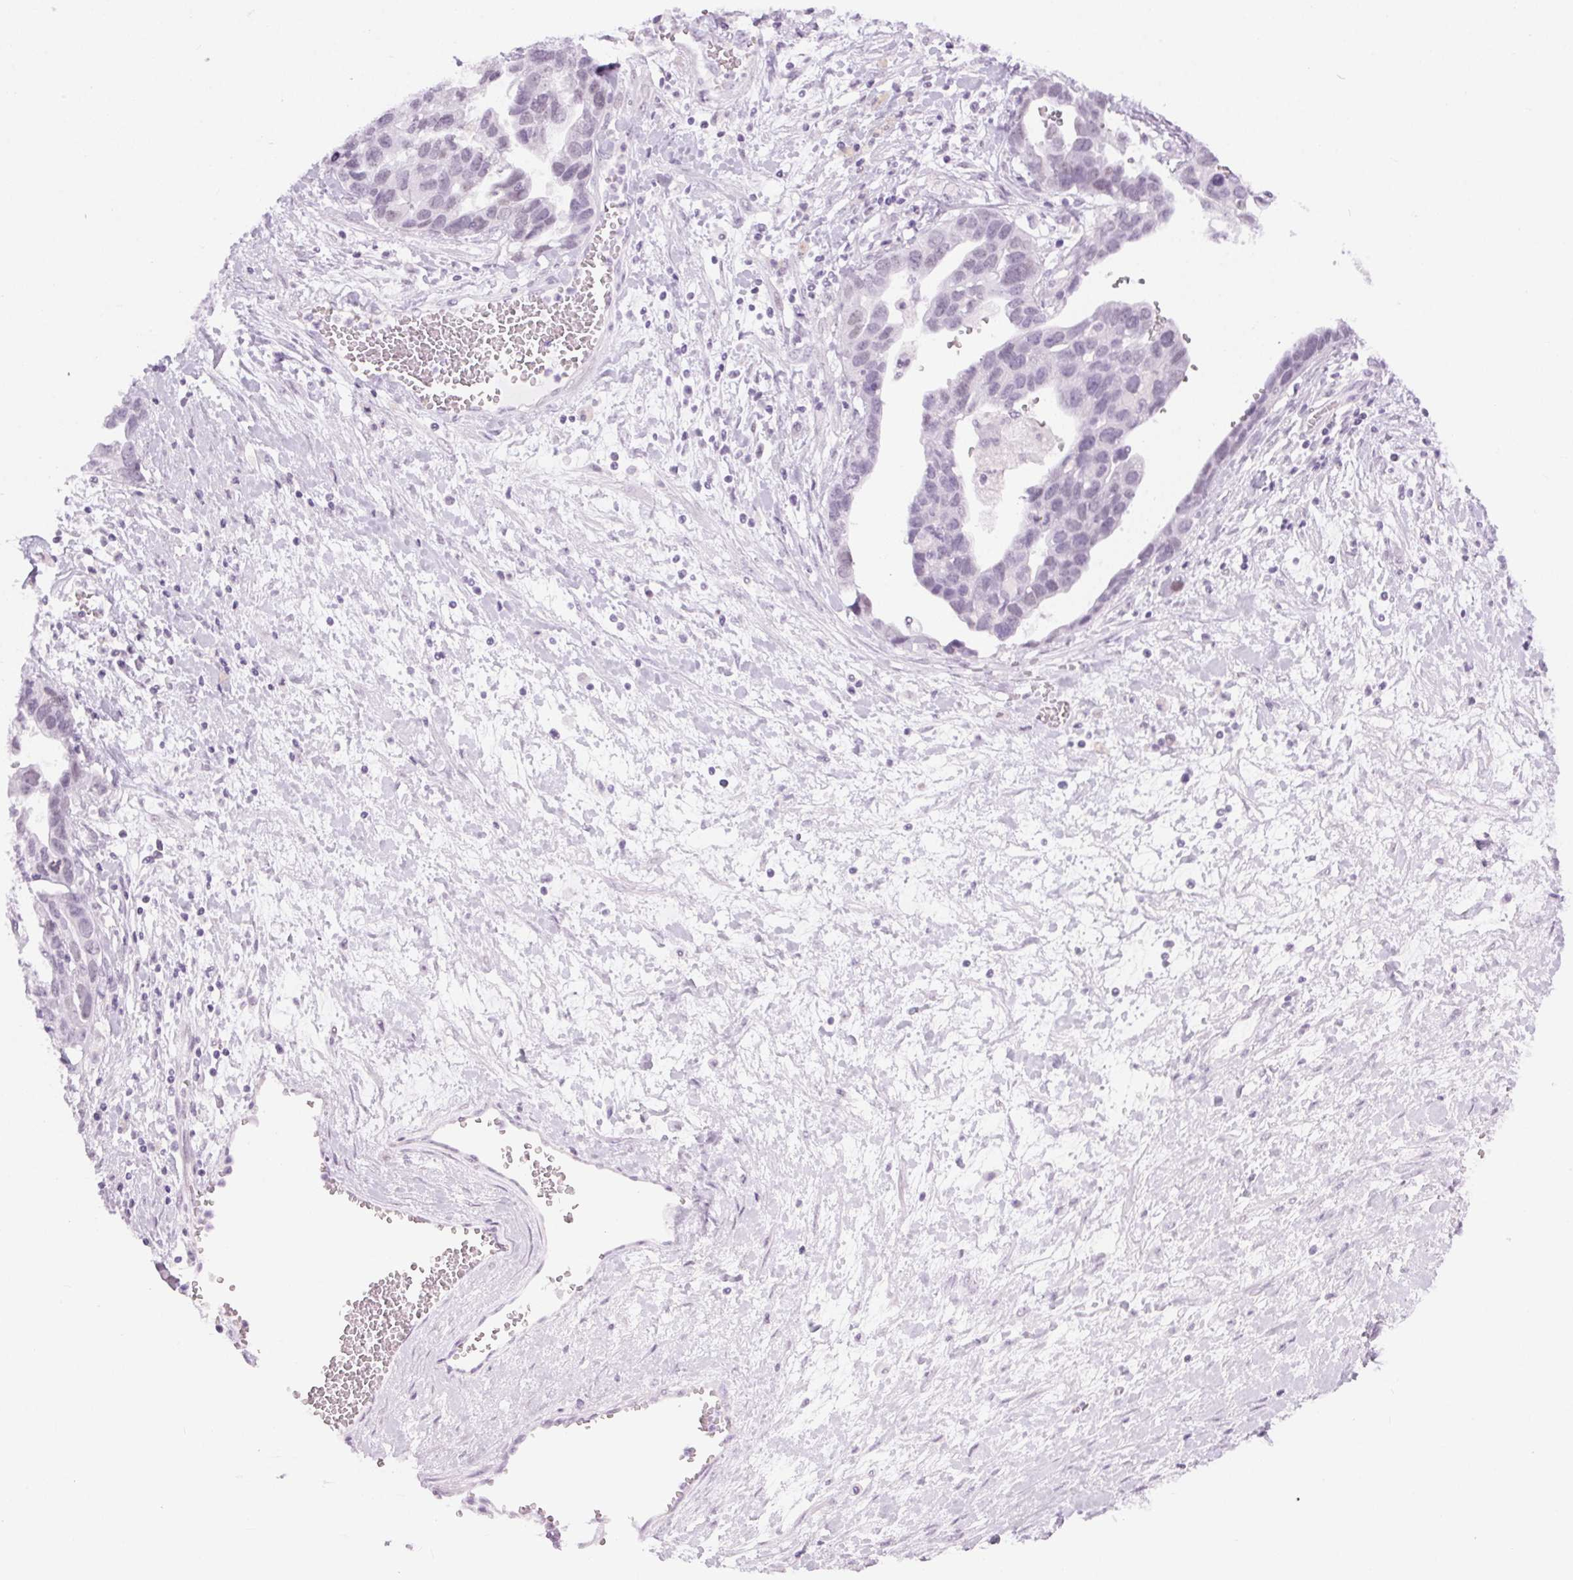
{"staining": {"intensity": "negative", "quantity": "none", "location": "none"}, "tissue": "ovarian cancer", "cell_type": "Tumor cells", "image_type": "cancer", "snomed": [{"axis": "morphology", "description": "Cystadenocarcinoma, serous, NOS"}, {"axis": "topography", "description": "Ovary"}], "caption": "Tumor cells are negative for brown protein staining in ovarian cancer.", "gene": "BEND2", "patient": {"sex": "female", "age": 54}}